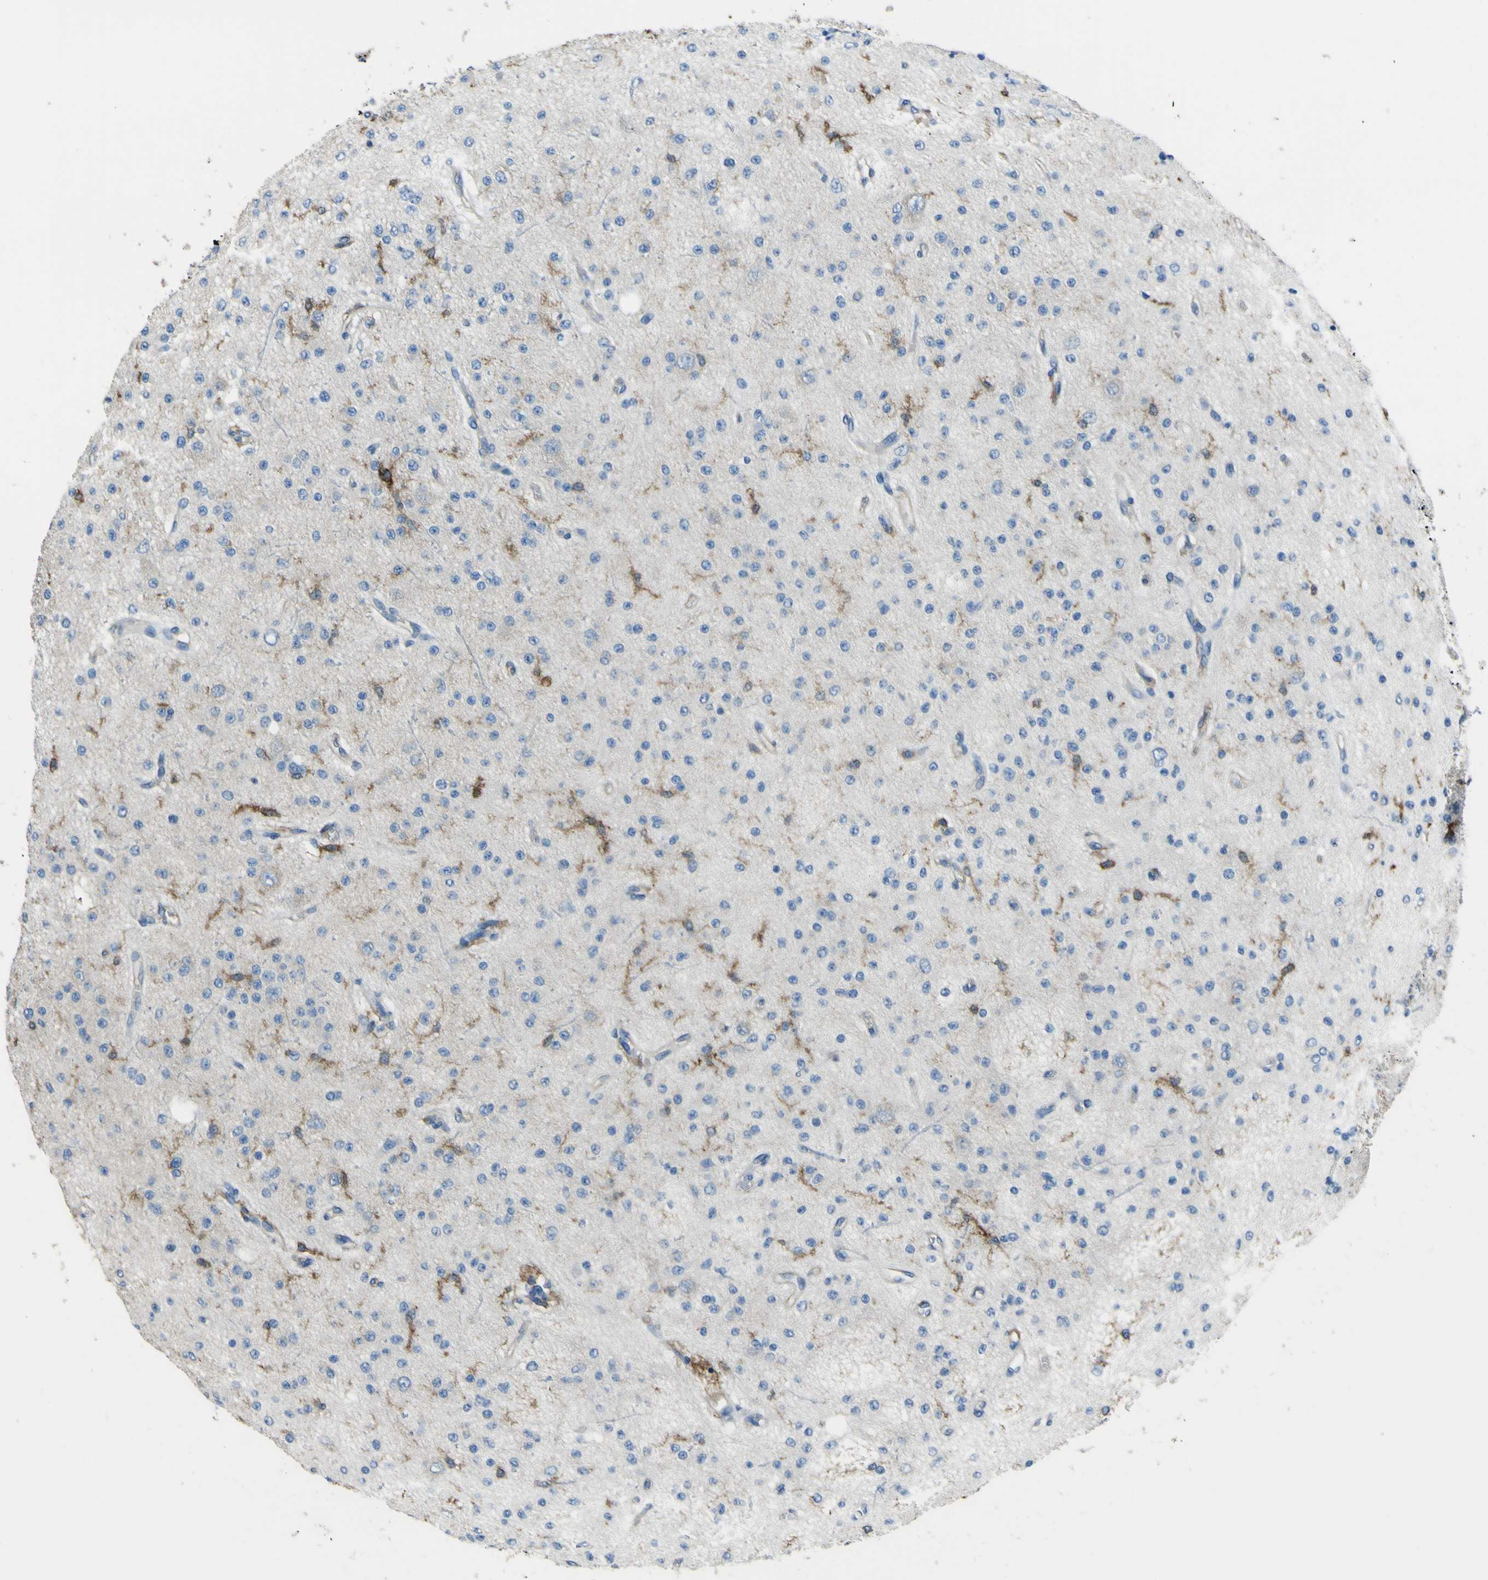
{"staining": {"intensity": "moderate", "quantity": "<25%", "location": "cytoplasmic/membranous"}, "tissue": "glioma", "cell_type": "Tumor cells", "image_type": "cancer", "snomed": [{"axis": "morphology", "description": "Glioma, malignant, Low grade"}, {"axis": "topography", "description": "Brain"}], "caption": "This is a micrograph of immunohistochemistry (IHC) staining of malignant glioma (low-grade), which shows moderate positivity in the cytoplasmic/membranous of tumor cells.", "gene": "LAIR1", "patient": {"sex": "male", "age": 38}}